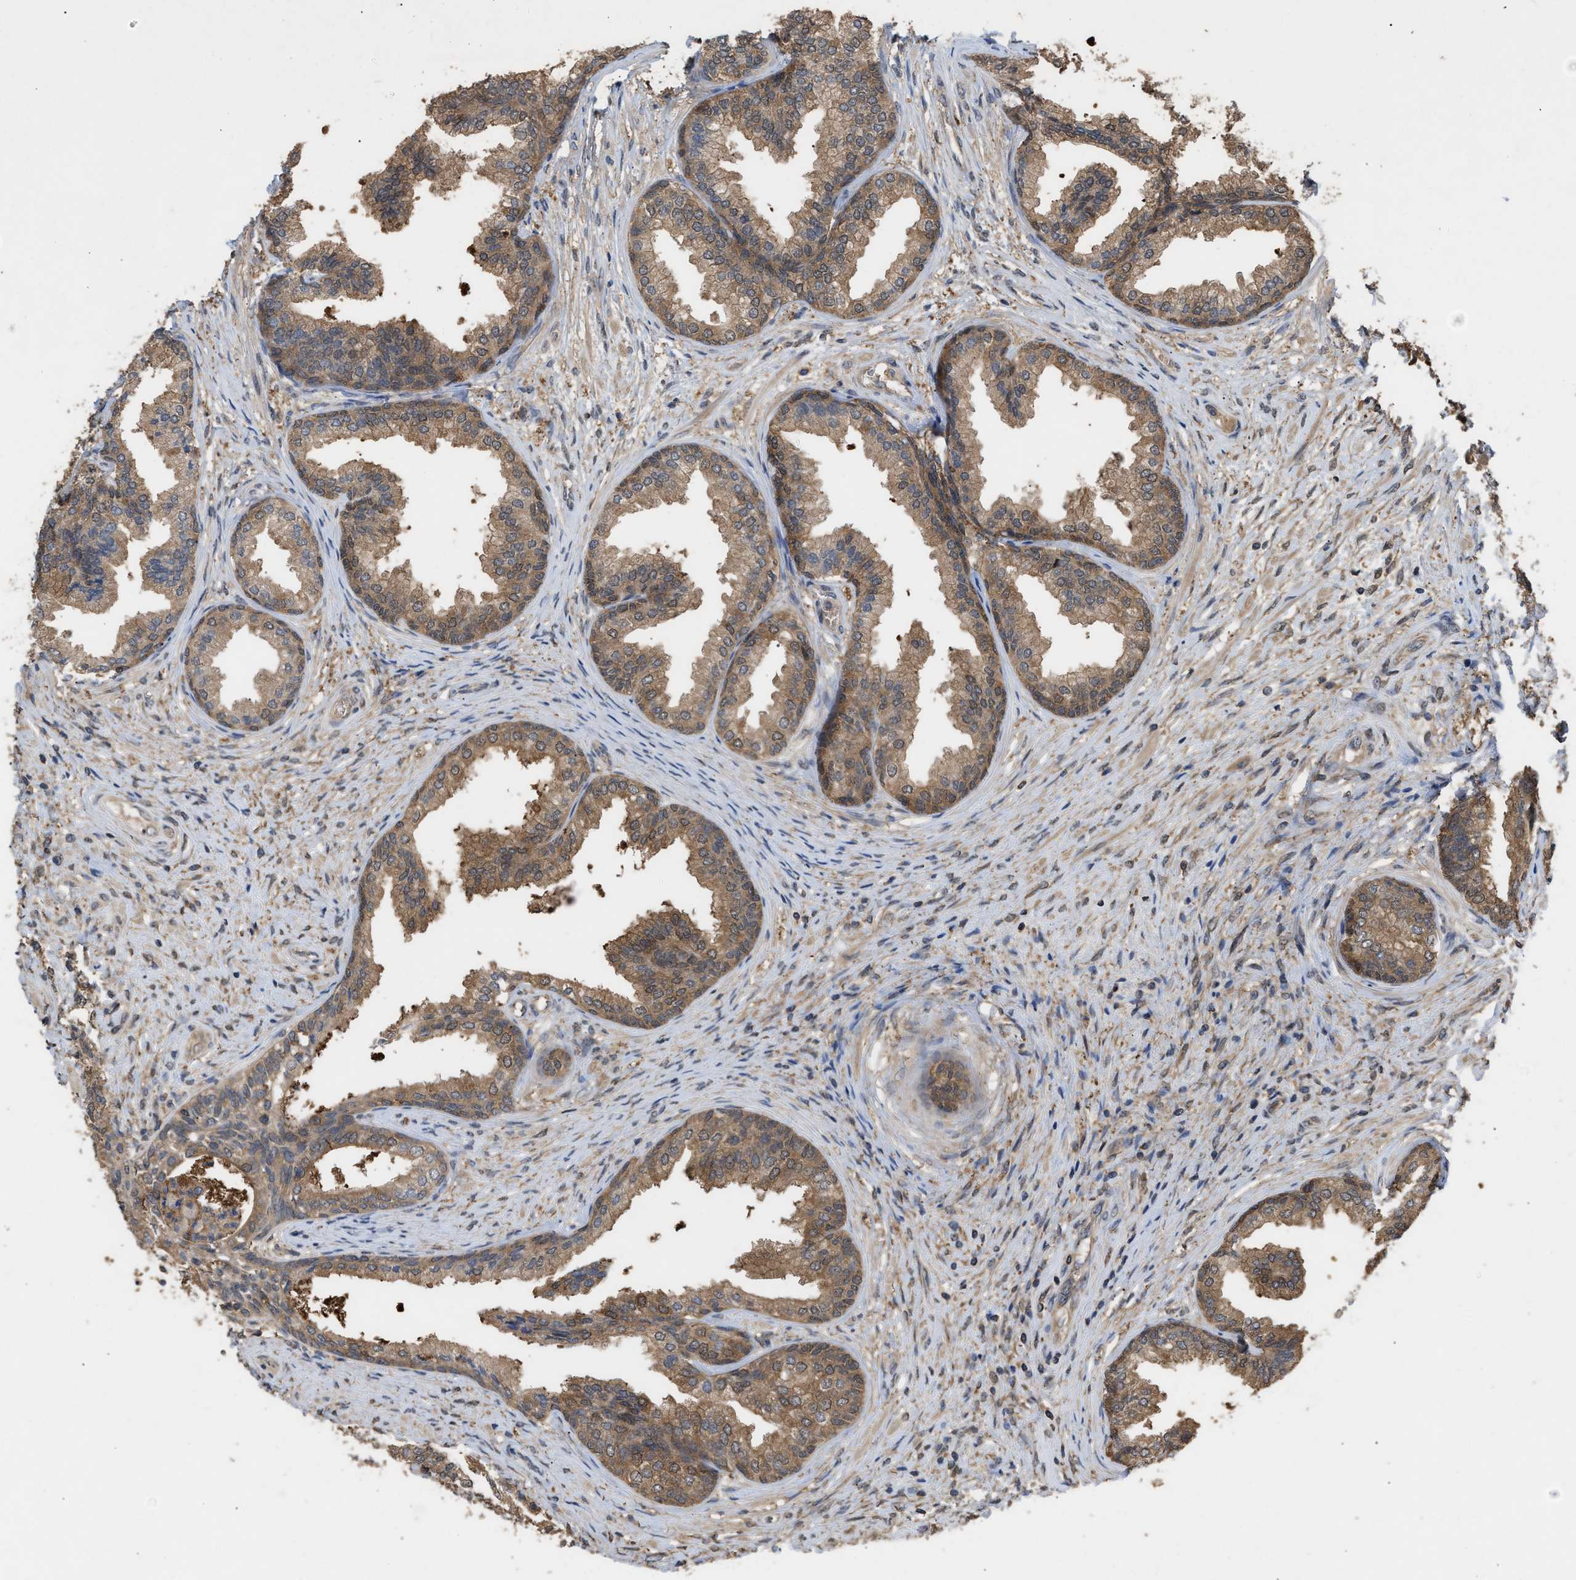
{"staining": {"intensity": "moderate", "quantity": ">75%", "location": "cytoplasmic/membranous,nuclear"}, "tissue": "prostate", "cell_type": "Glandular cells", "image_type": "normal", "snomed": [{"axis": "morphology", "description": "Normal tissue, NOS"}, {"axis": "topography", "description": "Prostate"}], "caption": "Moderate cytoplasmic/membranous,nuclear expression is appreciated in approximately >75% of glandular cells in normal prostate.", "gene": "FITM1", "patient": {"sex": "male", "age": 76}}